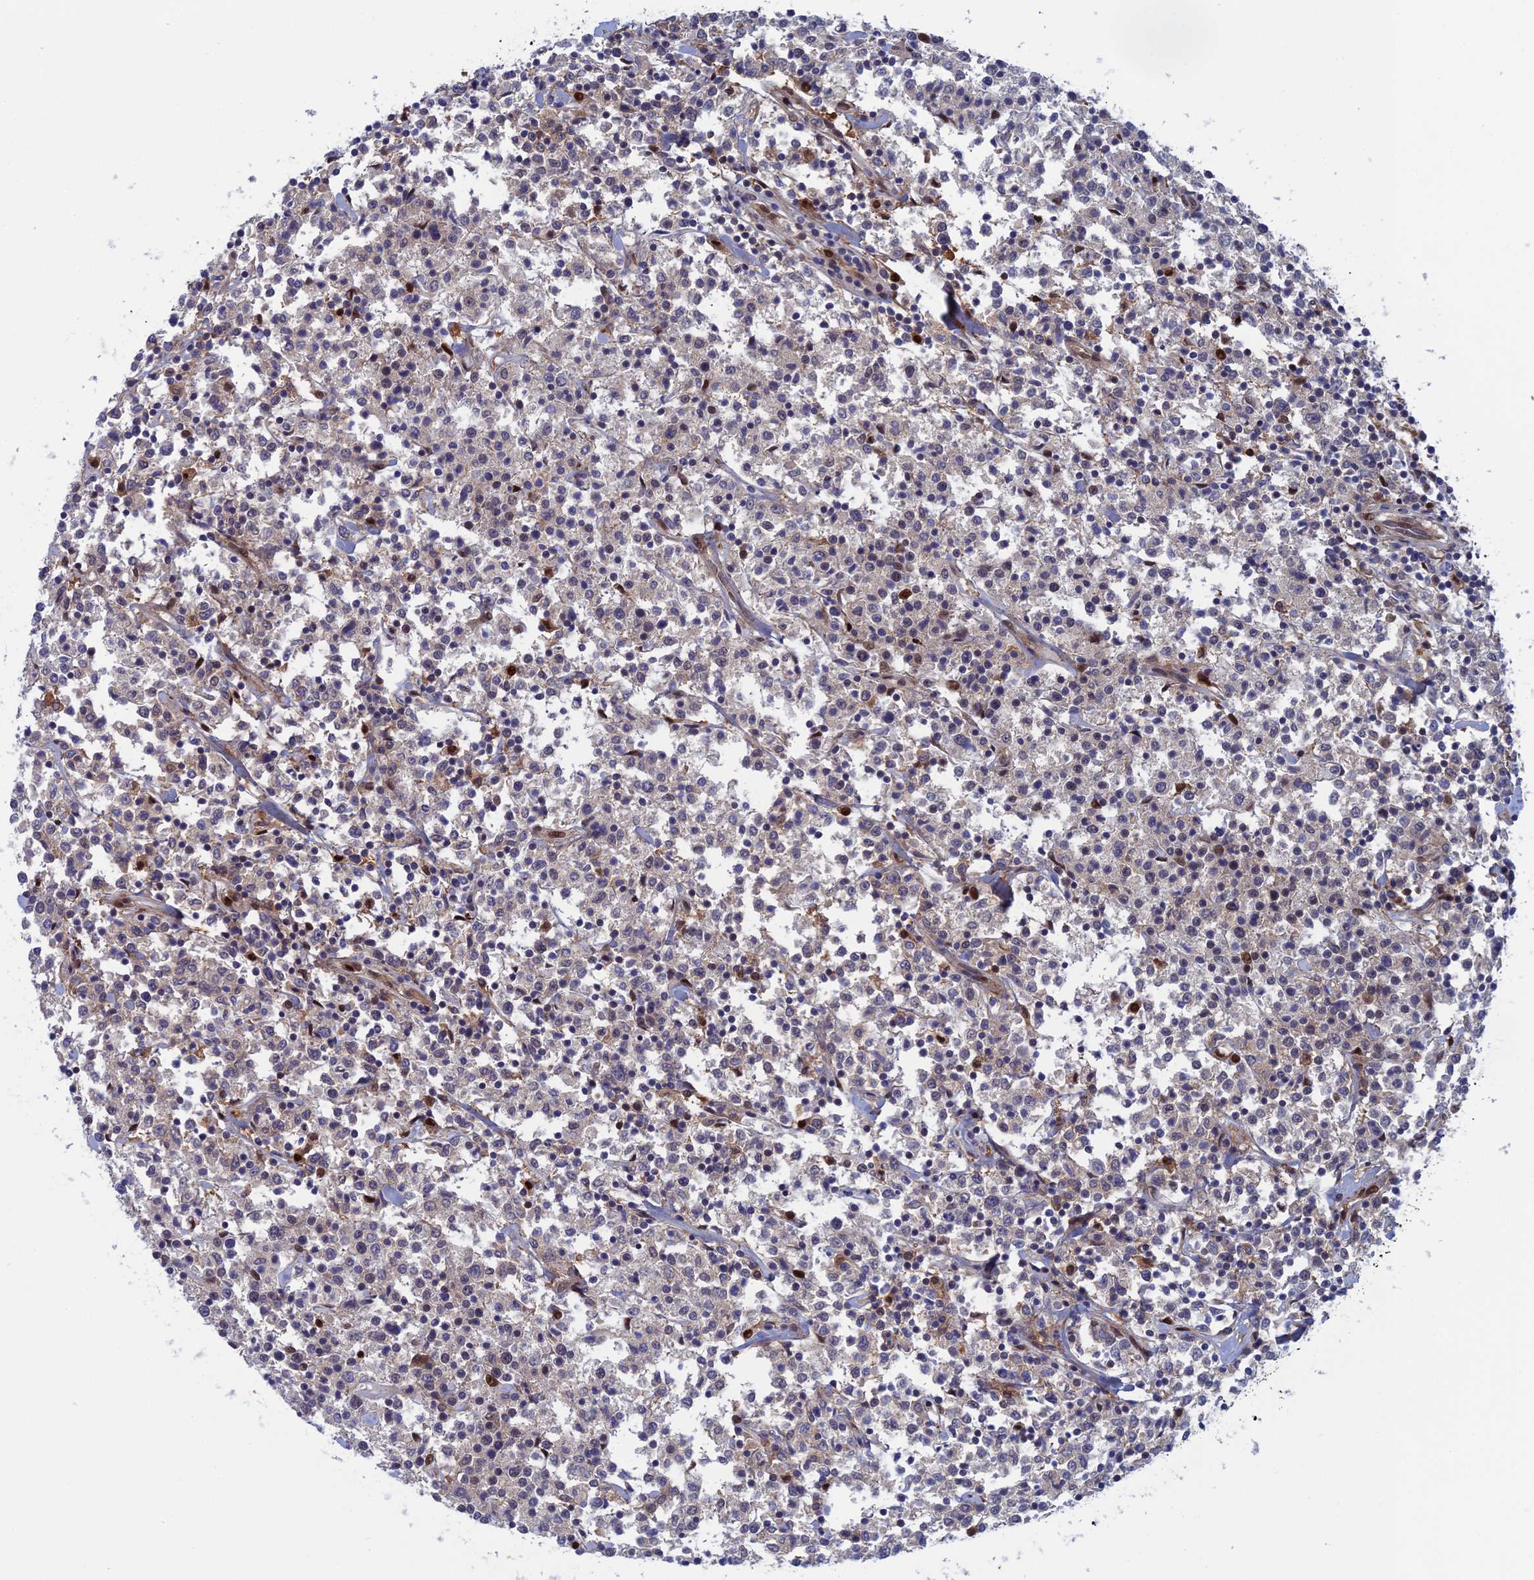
{"staining": {"intensity": "negative", "quantity": "none", "location": "none"}, "tissue": "lymphoma", "cell_type": "Tumor cells", "image_type": "cancer", "snomed": [{"axis": "morphology", "description": "Malignant lymphoma, non-Hodgkin's type, Low grade"}, {"axis": "topography", "description": "Small intestine"}], "caption": "IHC of human malignant lymphoma, non-Hodgkin's type (low-grade) reveals no positivity in tumor cells.", "gene": "ABHD1", "patient": {"sex": "female", "age": 59}}